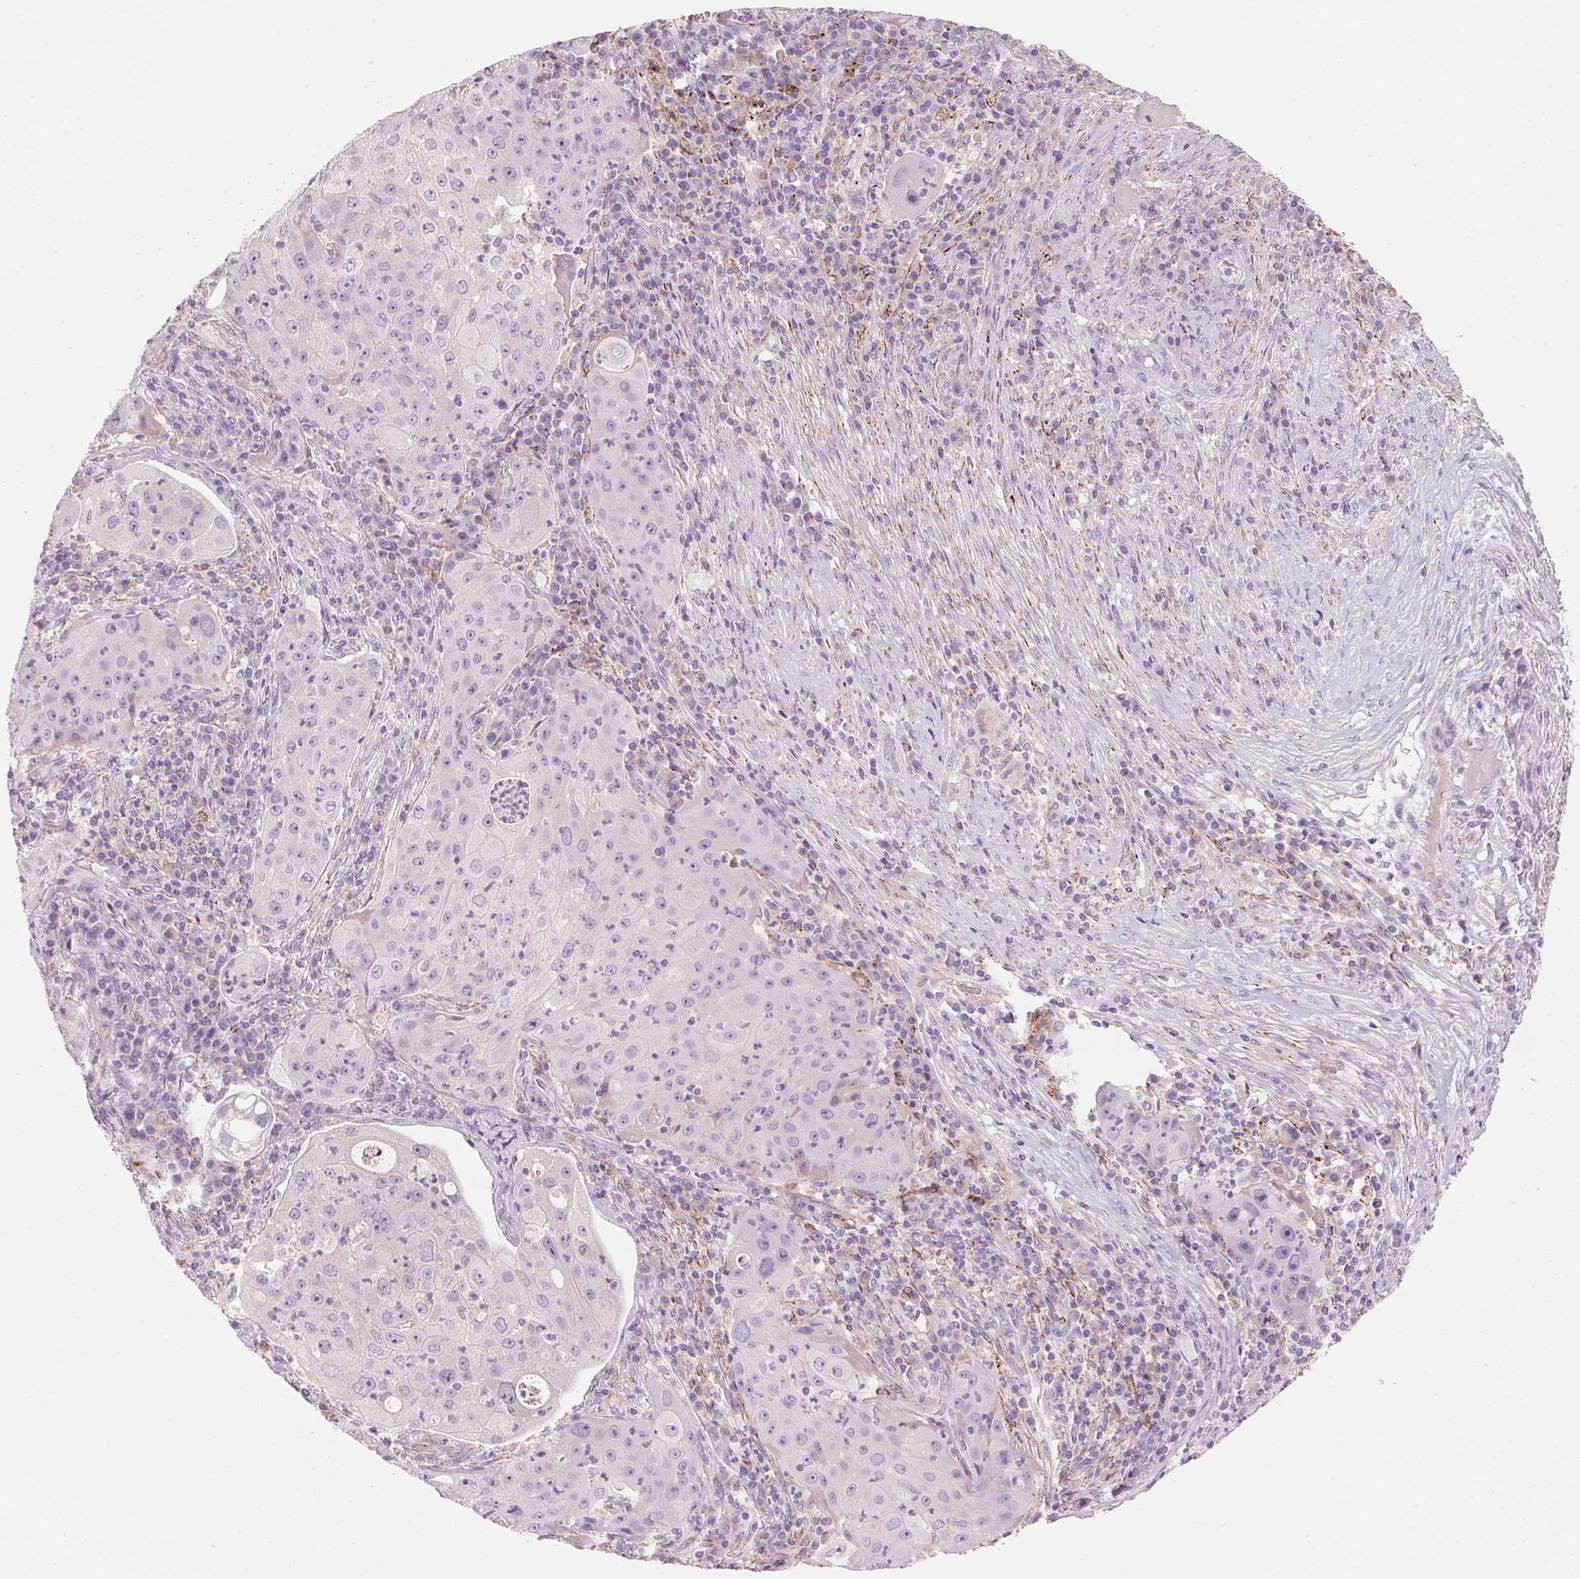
{"staining": {"intensity": "negative", "quantity": "none", "location": "none"}, "tissue": "lung cancer", "cell_type": "Tumor cells", "image_type": "cancer", "snomed": [{"axis": "morphology", "description": "Squamous cell carcinoma, NOS"}, {"axis": "topography", "description": "Lung"}], "caption": "Tumor cells are negative for brown protein staining in lung cancer (squamous cell carcinoma). (Stains: DAB IHC with hematoxylin counter stain, Microscopy: brightfield microscopy at high magnification).", "gene": "CYP11B1", "patient": {"sex": "female", "age": 59}}